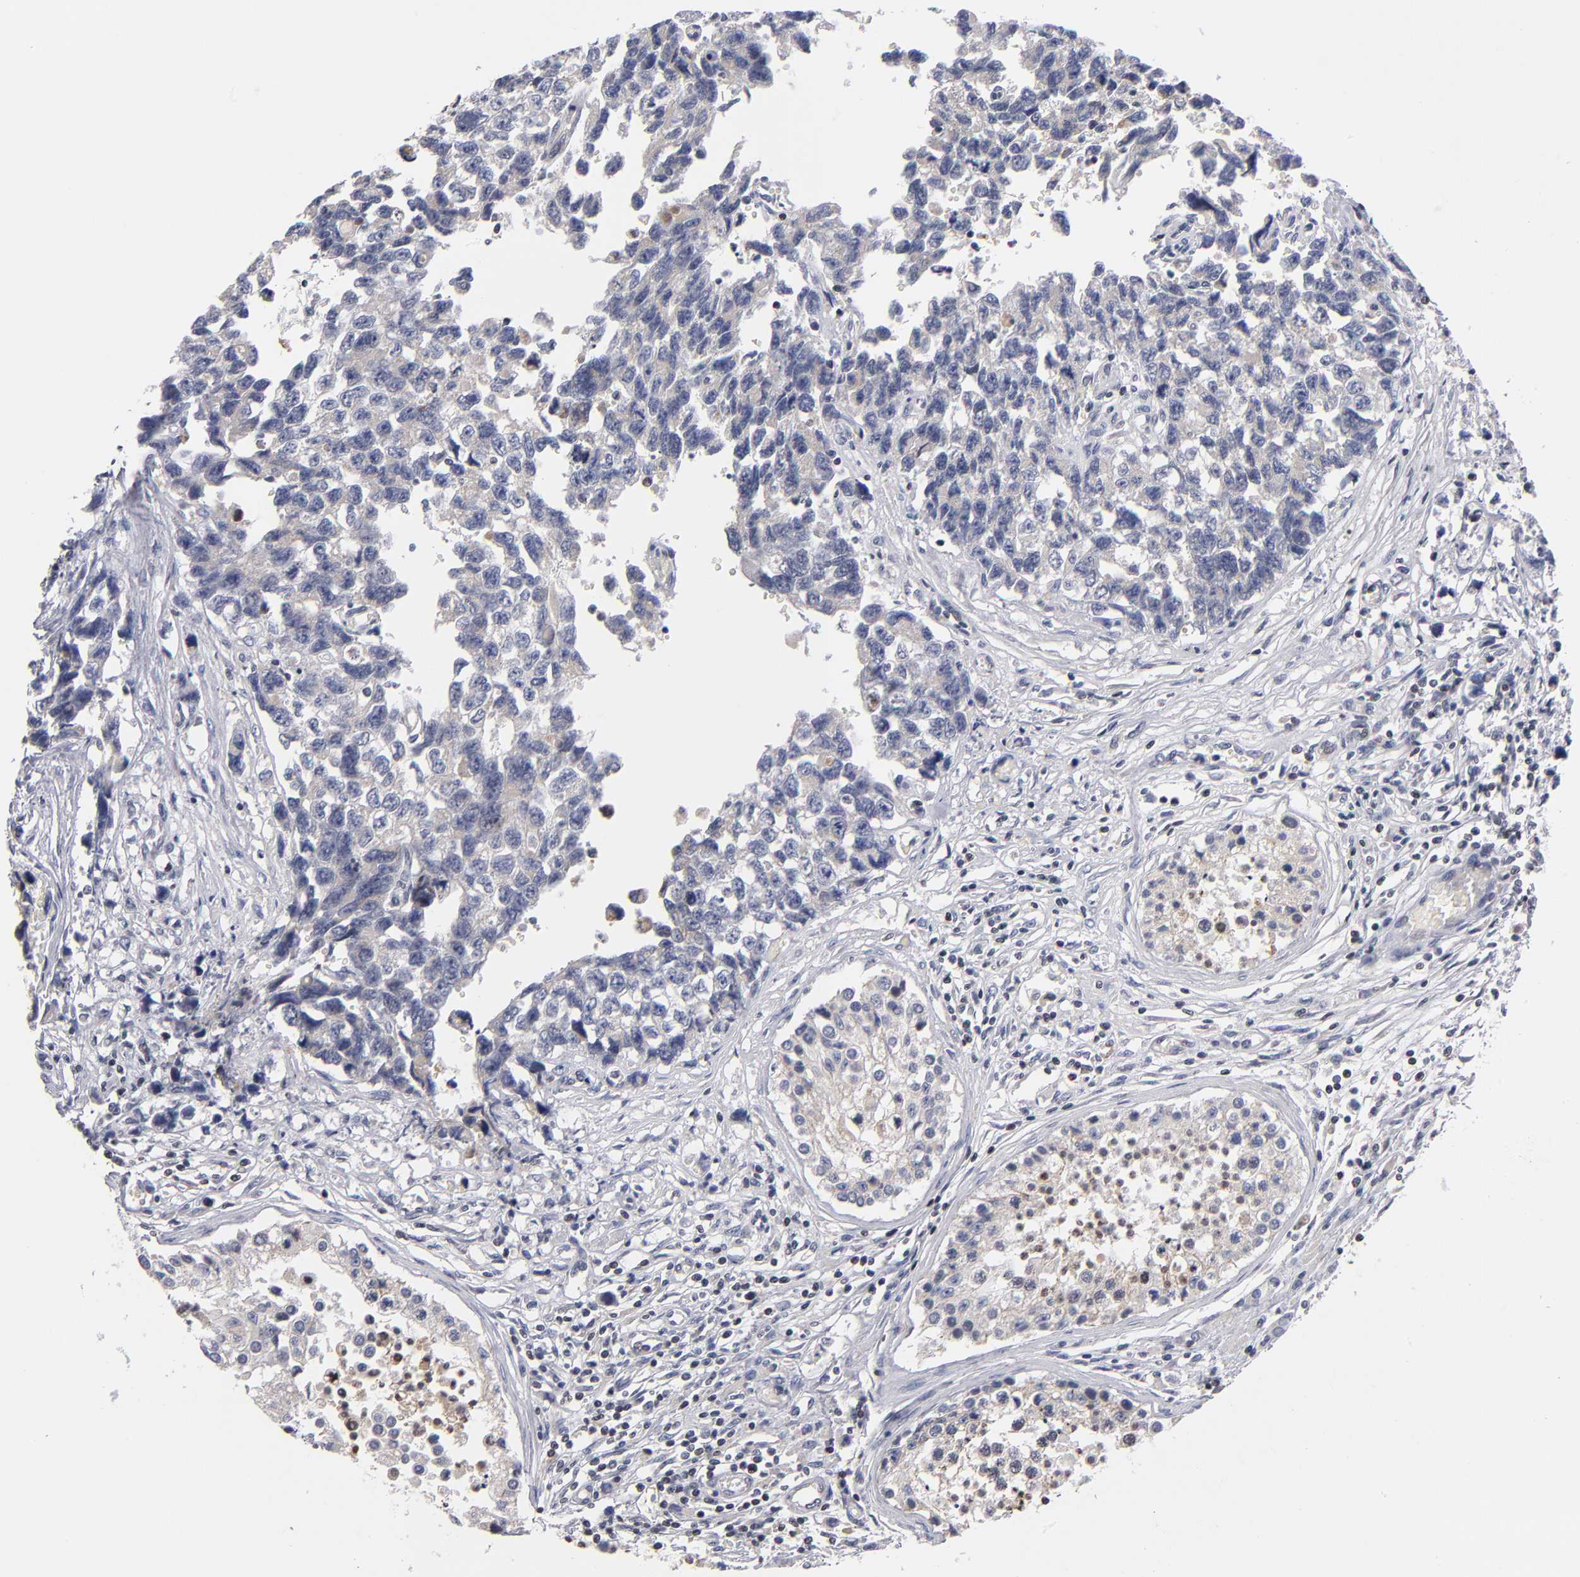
{"staining": {"intensity": "weak", "quantity": "25%-75%", "location": "cytoplasmic/membranous"}, "tissue": "testis cancer", "cell_type": "Tumor cells", "image_type": "cancer", "snomed": [{"axis": "morphology", "description": "Carcinoma, Embryonal, NOS"}, {"axis": "topography", "description": "Testis"}], "caption": "Immunohistochemistry histopathology image of human testis embryonal carcinoma stained for a protein (brown), which displays low levels of weak cytoplasmic/membranous expression in approximately 25%-75% of tumor cells.", "gene": "ODF2", "patient": {"sex": "male", "age": 31}}